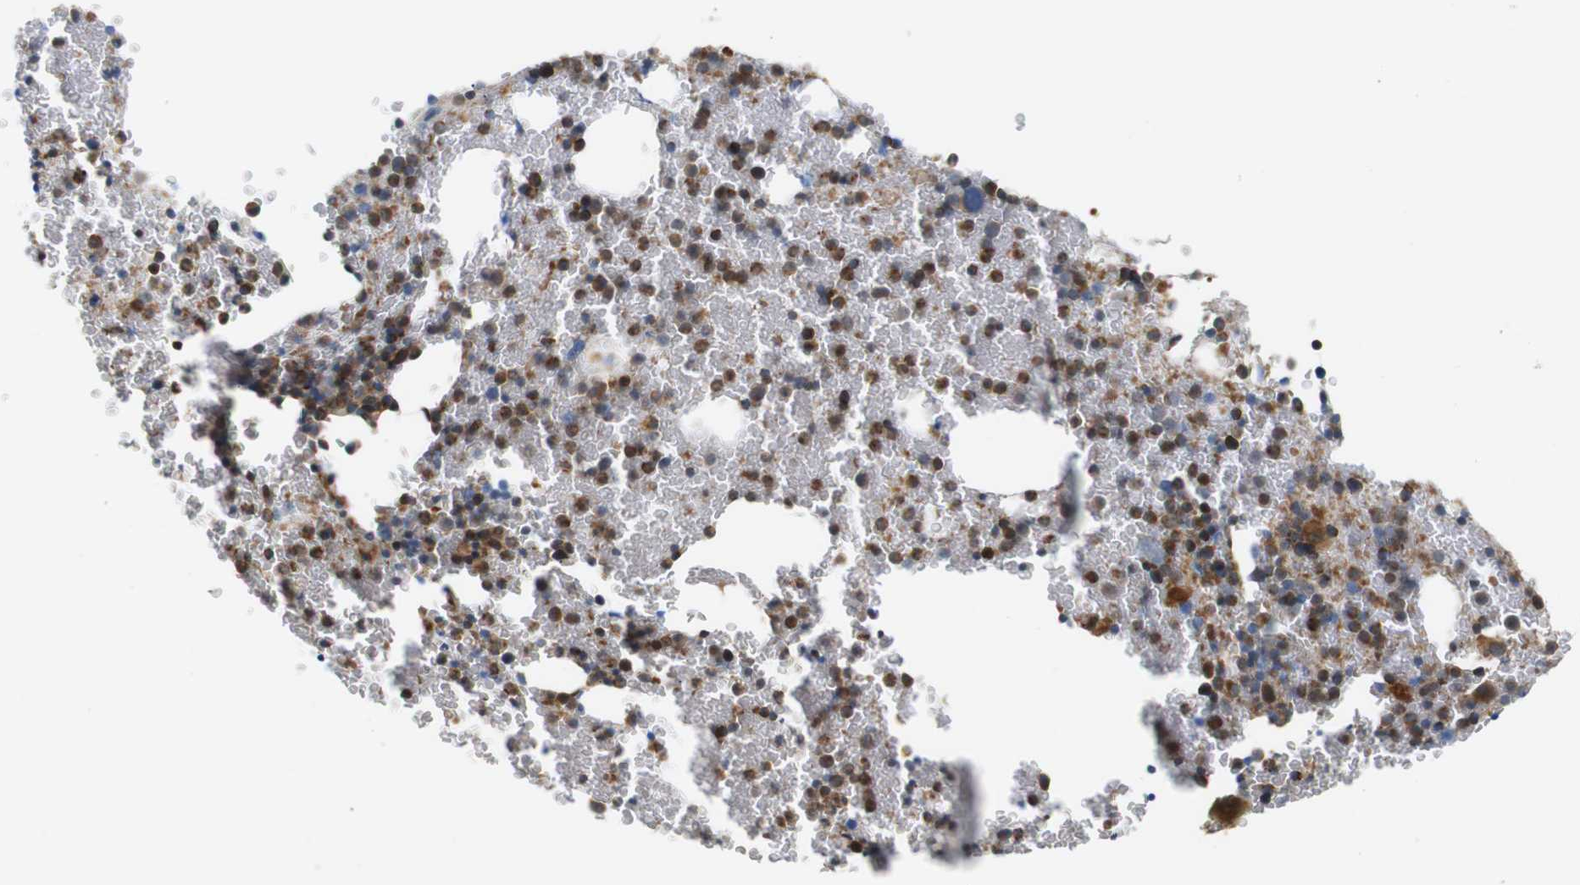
{"staining": {"intensity": "strong", "quantity": ">75%", "location": "cytoplasmic/membranous,nuclear"}, "tissue": "bone marrow", "cell_type": "Hematopoietic cells", "image_type": "normal", "snomed": [{"axis": "morphology", "description": "Normal tissue, NOS"}, {"axis": "morphology", "description": "Inflammation, NOS"}, {"axis": "topography", "description": "Bone marrow"}], "caption": "Hematopoietic cells display high levels of strong cytoplasmic/membranous,nuclear expression in approximately >75% of cells in benign bone marrow. (DAB (3,3'-diaminobenzidine) IHC, brown staining for protein, blue staining for nuclei).", "gene": "RPTOR", "patient": {"sex": "female", "age": 17}}